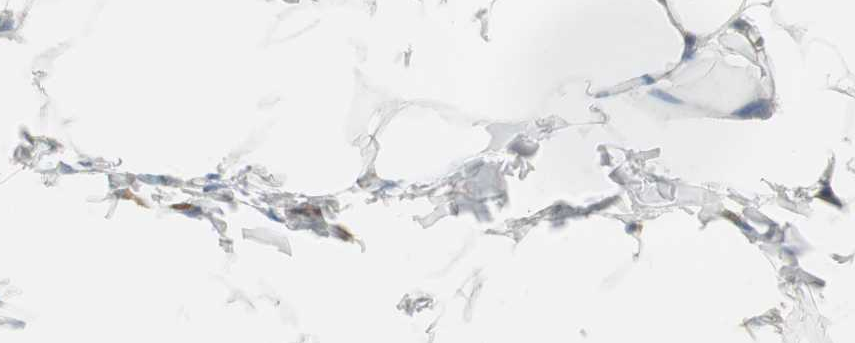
{"staining": {"intensity": "negative", "quantity": "none", "location": "none"}, "tissue": "adipose tissue", "cell_type": "Adipocytes", "image_type": "normal", "snomed": [{"axis": "morphology", "description": "Normal tissue, NOS"}, {"axis": "topography", "description": "Vascular tissue"}], "caption": "Protein analysis of normal adipose tissue shows no significant expression in adipocytes. (DAB (3,3'-diaminobenzidine) immunohistochemistry with hematoxylin counter stain).", "gene": "STAB1", "patient": {"sex": "male", "age": 41}}